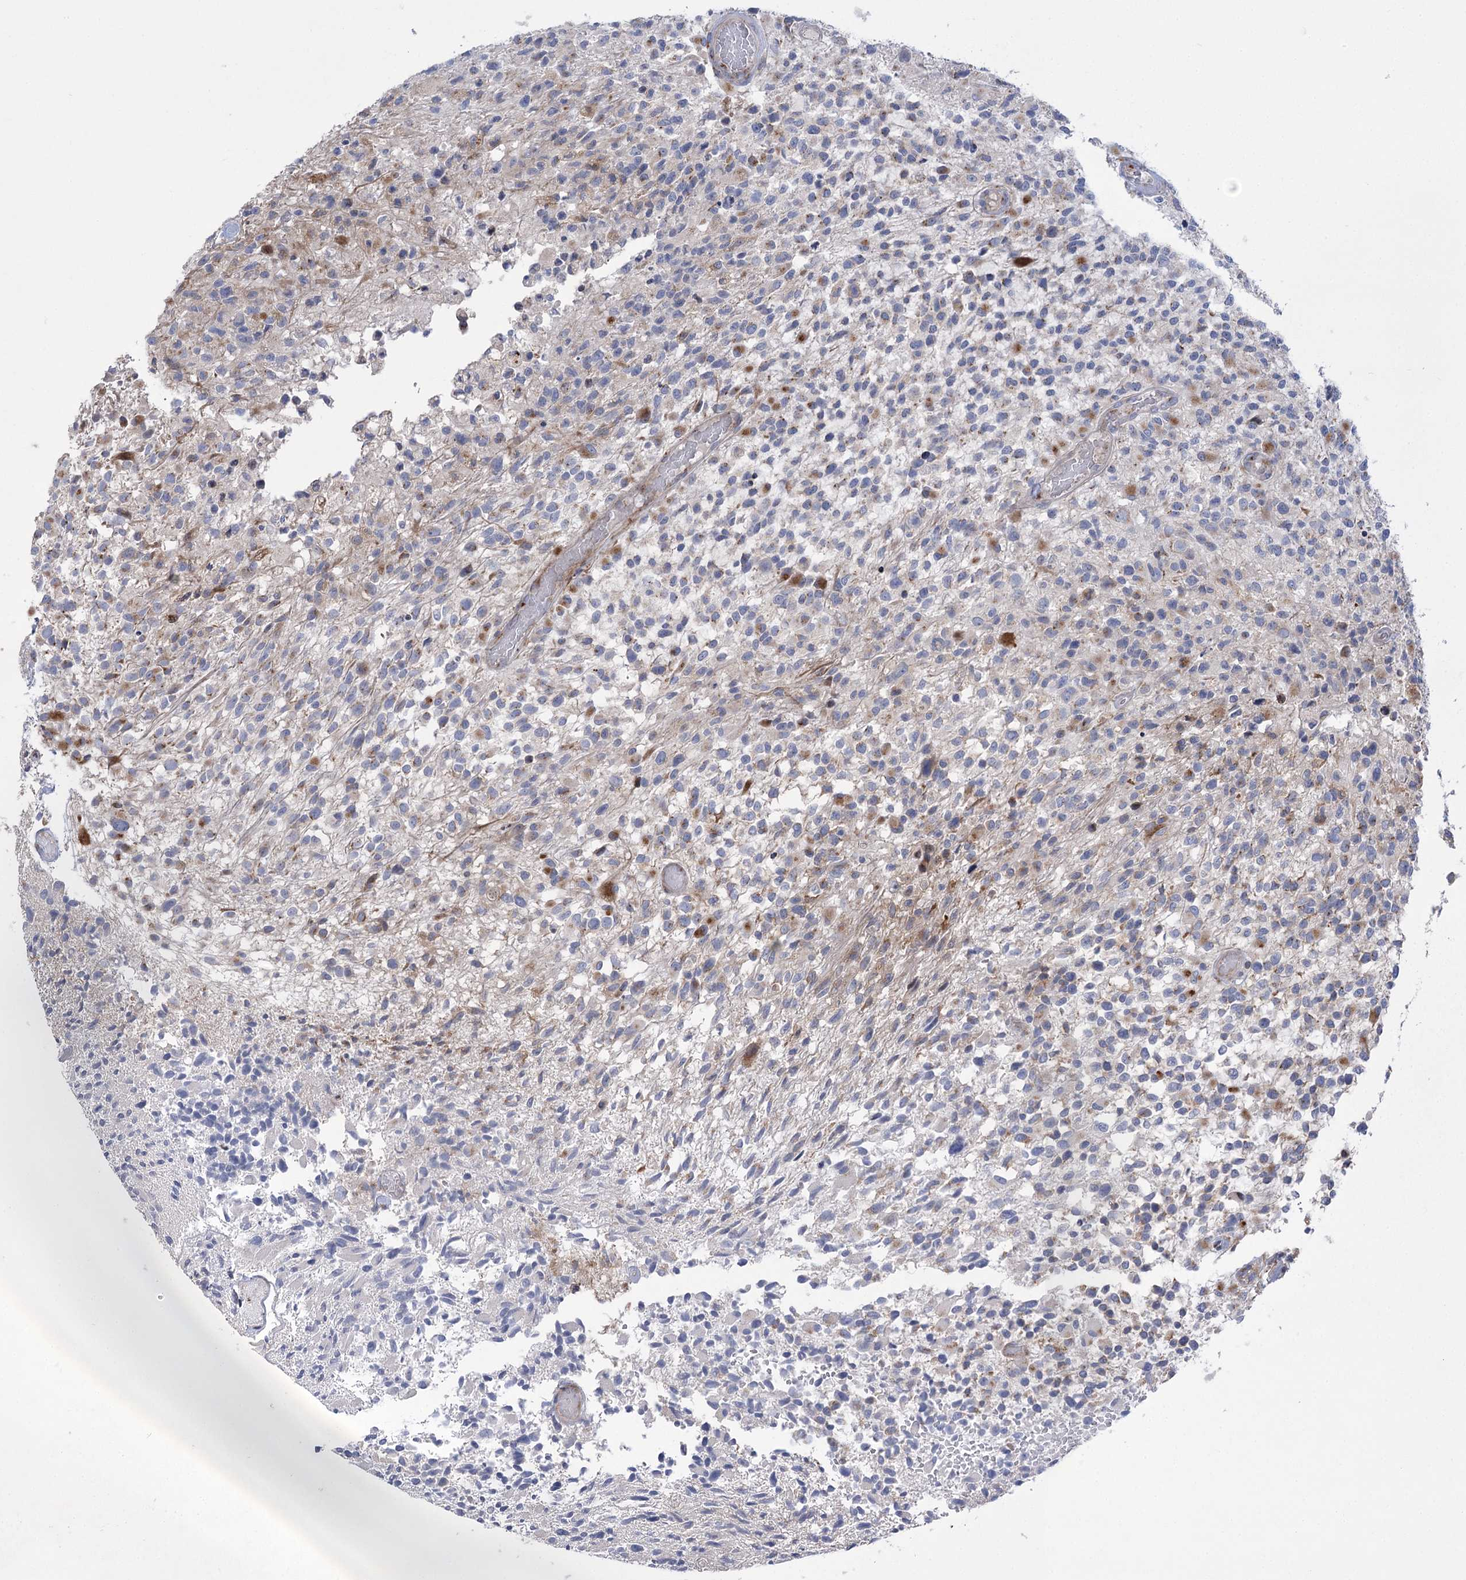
{"staining": {"intensity": "negative", "quantity": "none", "location": "none"}, "tissue": "glioma", "cell_type": "Tumor cells", "image_type": "cancer", "snomed": [{"axis": "morphology", "description": "Glioma, malignant, High grade"}, {"axis": "morphology", "description": "Glioblastoma, NOS"}, {"axis": "topography", "description": "Brain"}], "caption": "Protein analysis of malignant glioma (high-grade) shows no significant expression in tumor cells. The staining was performed using DAB to visualize the protein expression in brown, while the nuclei were stained in blue with hematoxylin (Magnification: 20x).", "gene": "NME7", "patient": {"sex": "male", "age": 60}}